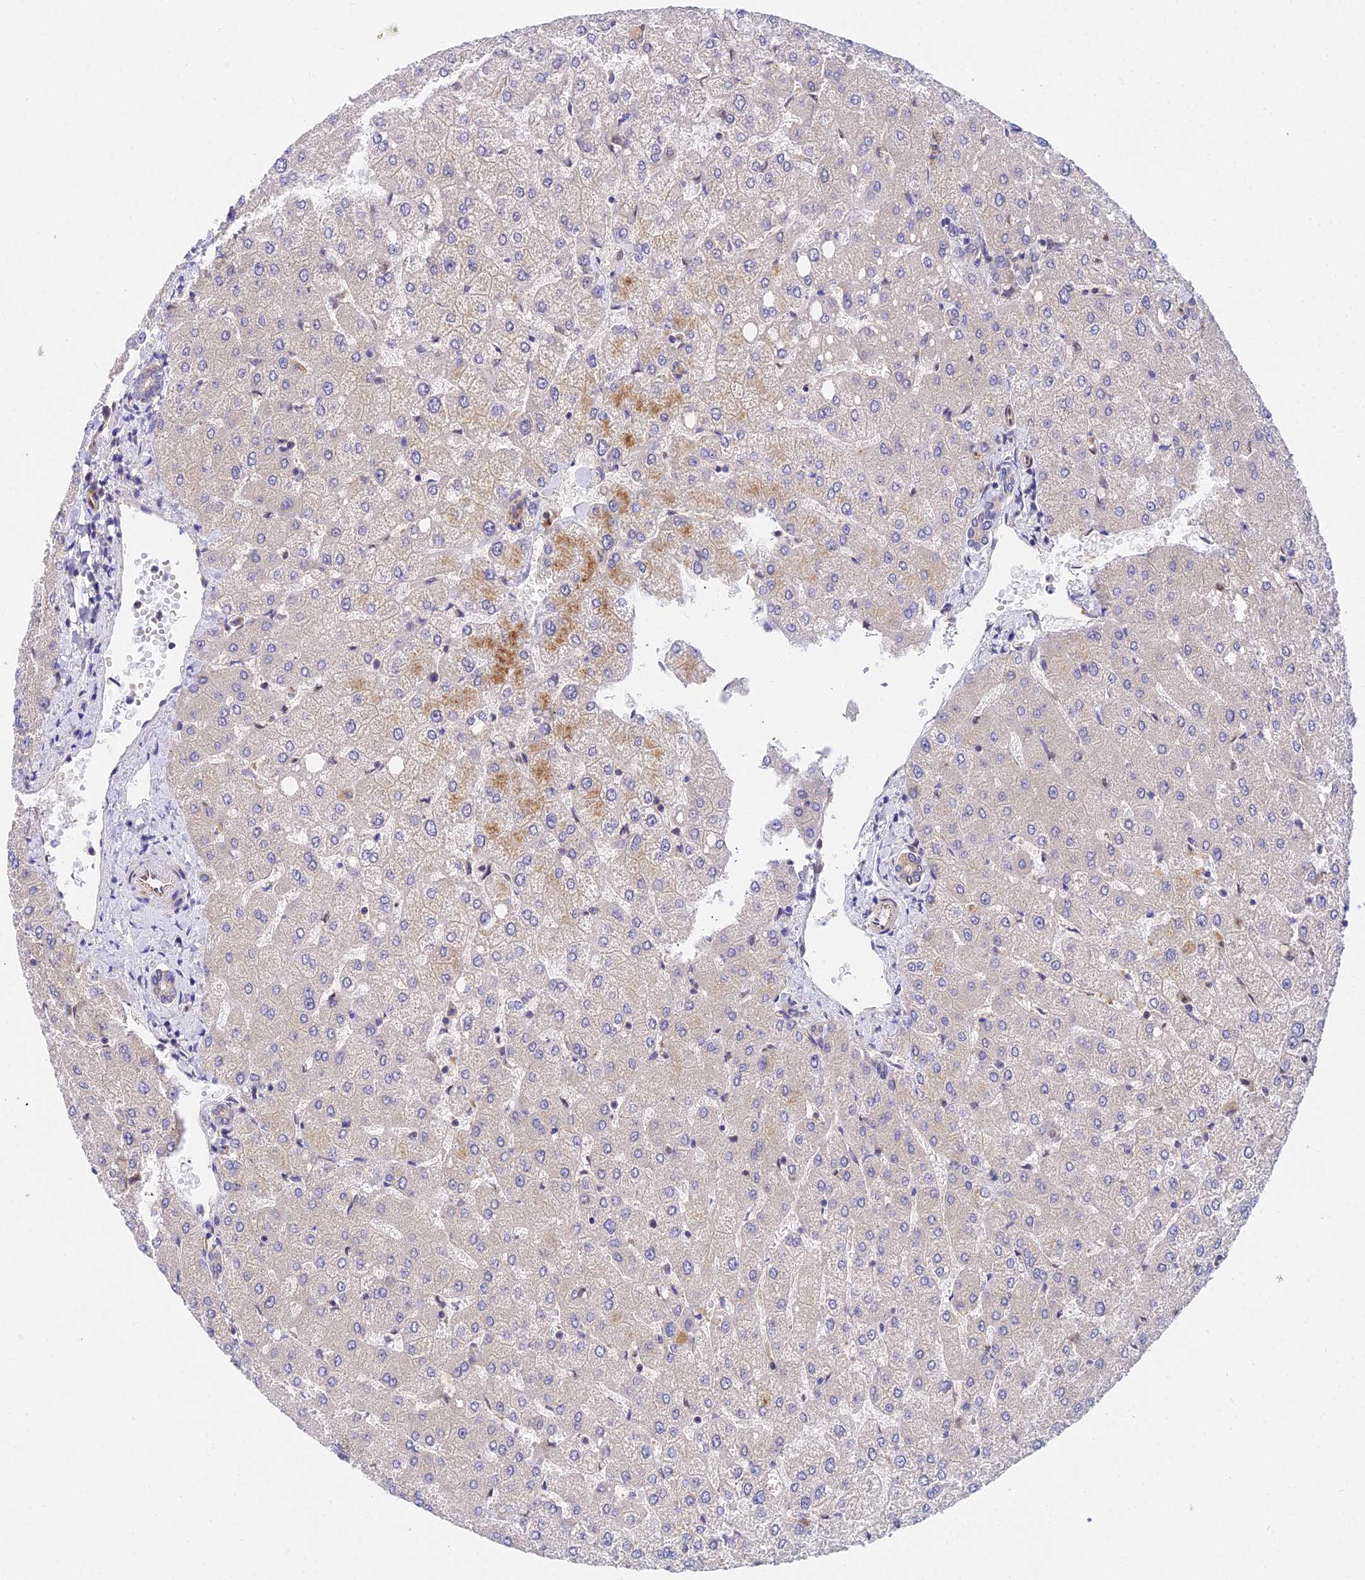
{"staining": {"intensity": "negative", "quantity": "none", "location": "none"}, "tissue": "liver", "cell_type": "Cholangiocytes", "image_type": "normal", "snomed": [{"axis": "morphology", "description": "Normal tissue, NOS"}, {"axis": "topography", "description": "Liver"}], "caption": "DAB (3,3'-diaminobenzidine) immunohistochemical staining of benign liver displays no significant positivity in cholangiocytes. (DAB IHC with hematoxylin counter stain).", "gene": "PPP2R2A", "patient": {"sex": "female", "age": 54}}